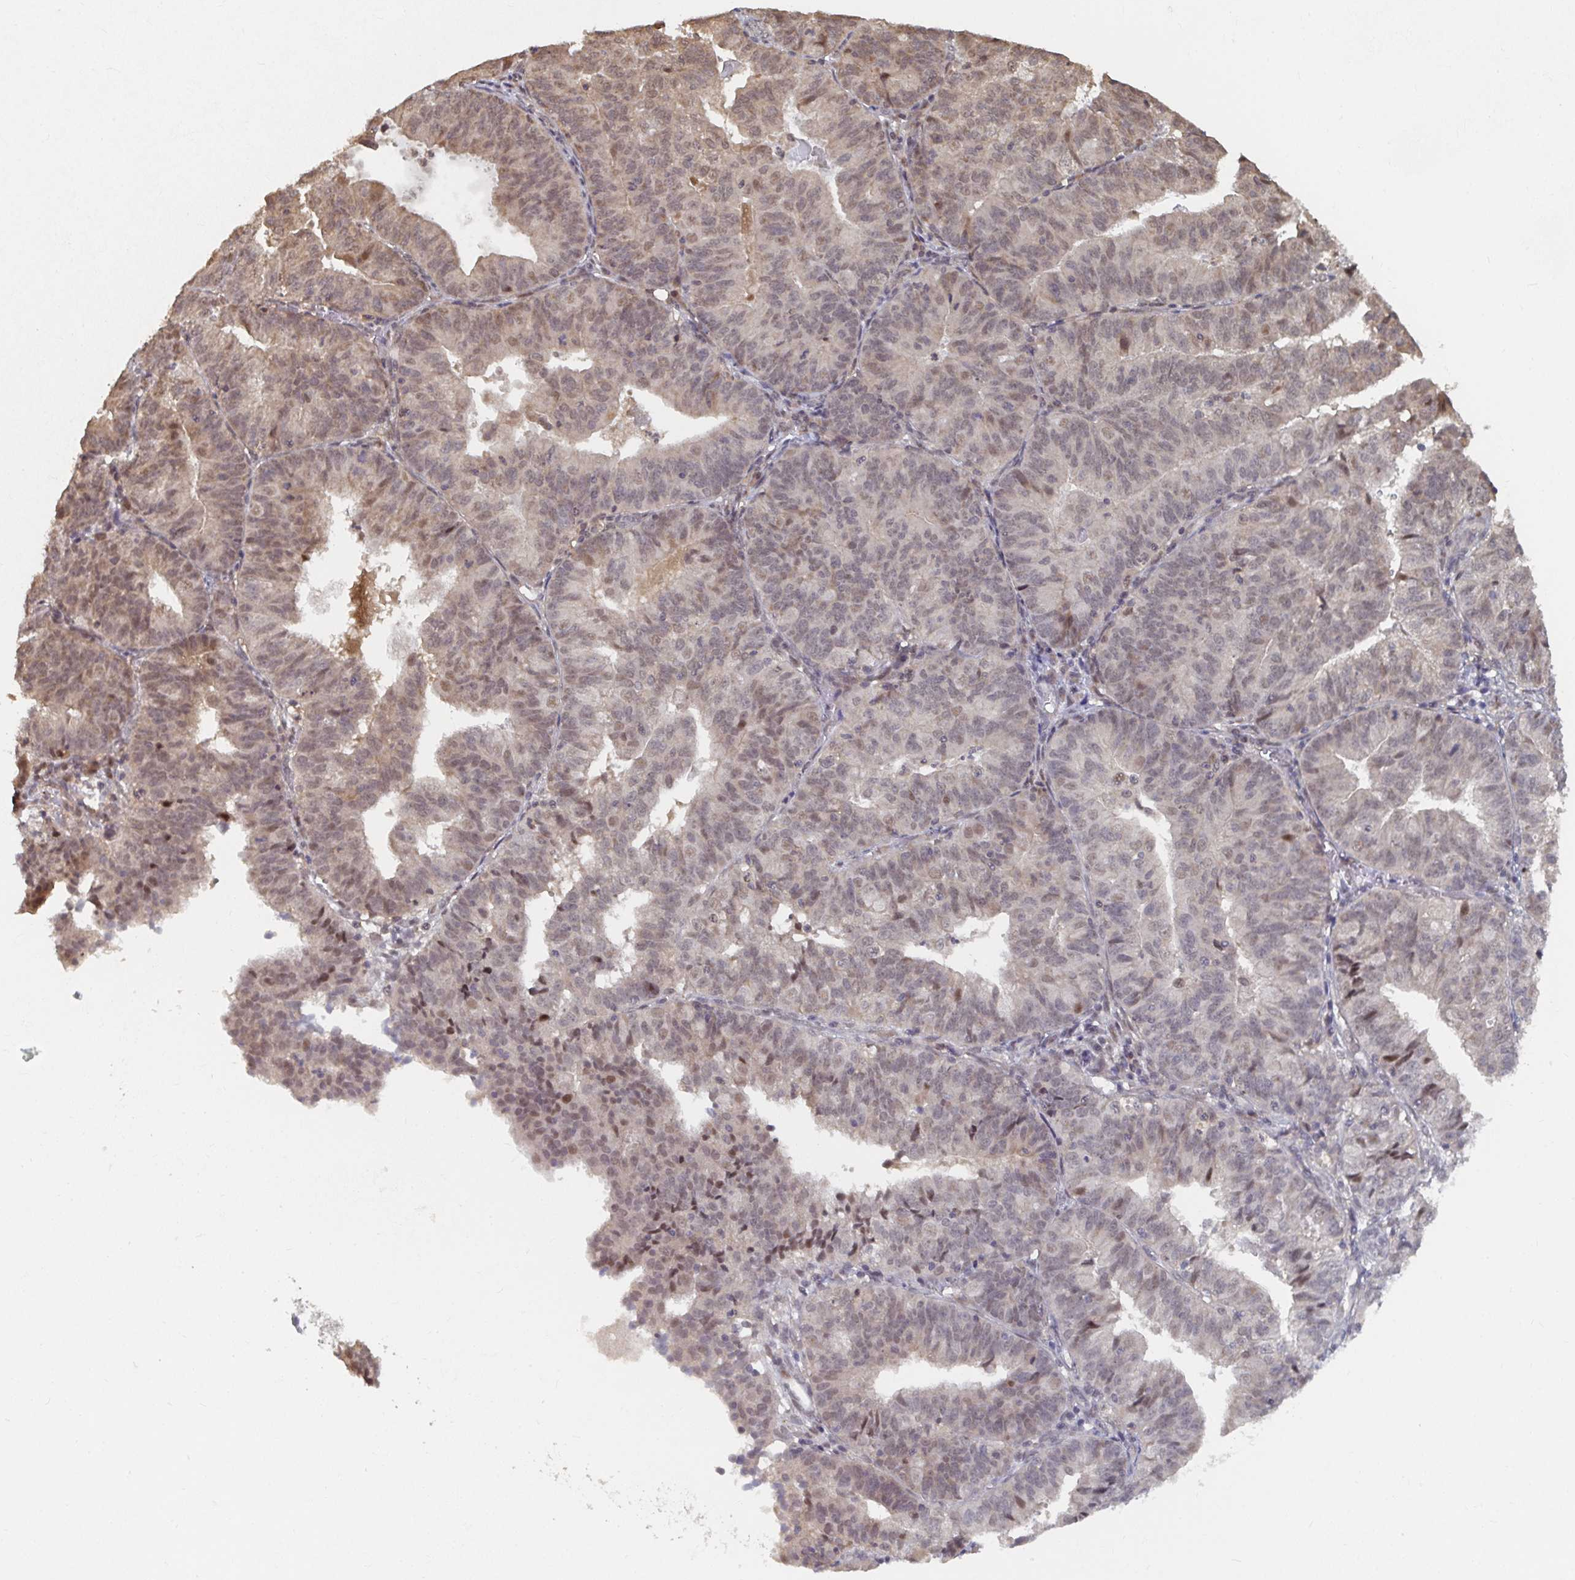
{"staining": {"intensity": "weak", "quantity": "25%-75%", "location": "nuclear"}, "tissue": "endometrial cancer", "cell_type": "Tumor cells", "image_type": "cancer", "snomed": [{"axis": "morphology", "description": "Adenocarcinoma, NOS"}, {"axis": "topography", "description": "Endometrium"}], "caption": "A high-resolution micrograph shows immunohistochemistry staining of endometrial cancer, which exhibits weak nuclear staining in about 25%-75% of tumor cells.", "gene": "LRP5", "patient": {"sex": "female", "age": 56}}